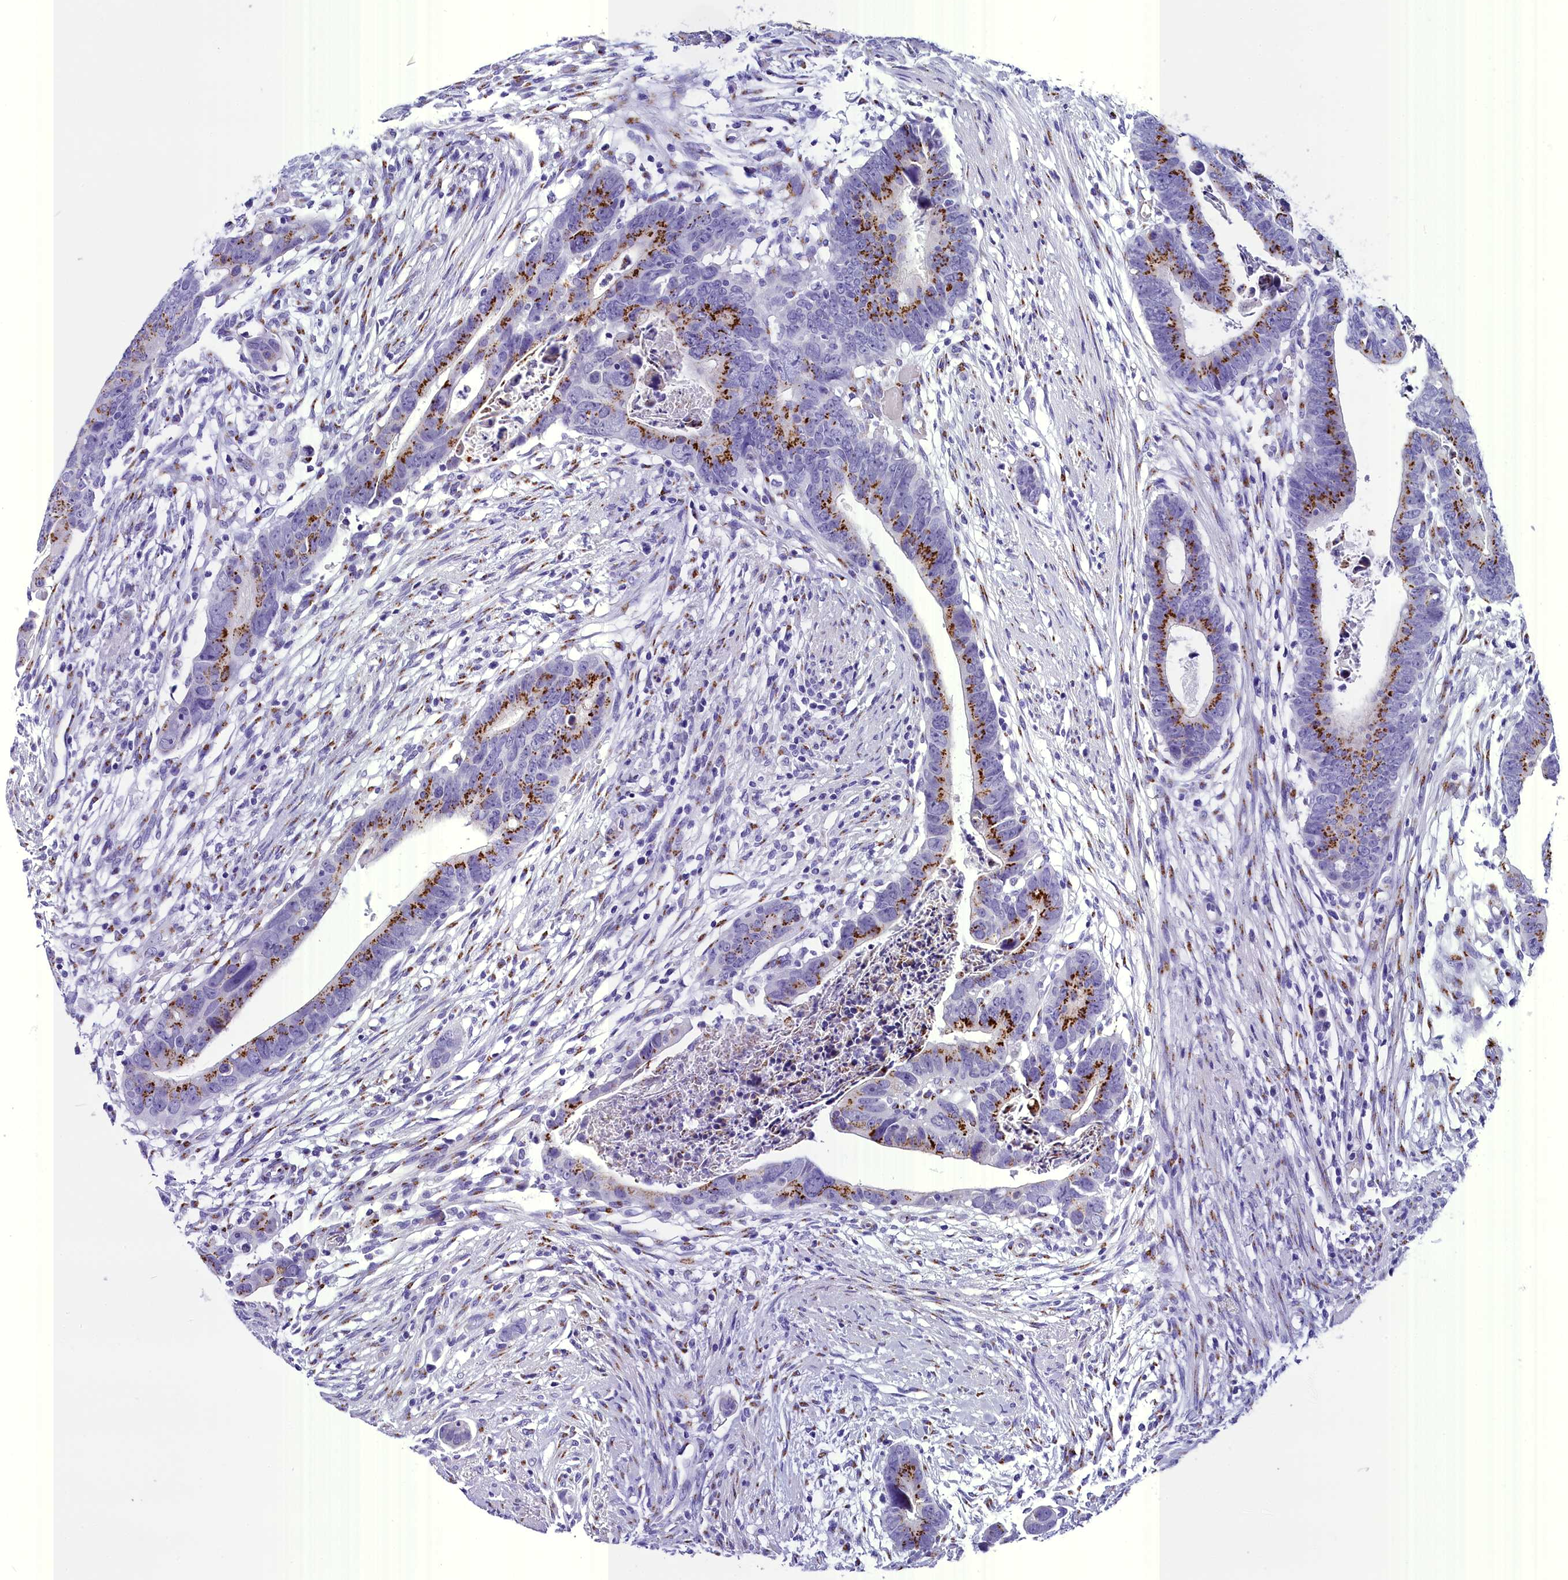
{"staining": {"intensity": "strong", "quantity": ">75%", "location": "cytoplasmic/membranous"}, "tissue": "colorectal cancer", "cell_type": "Tumor cells", "image_type": "cancer", "snomed": [{"axis": "morphology", "description": "Adenocarcinoma, NOS"}, {"axis": "topography", "description": "Rectum"}], "caption": "This is an image of immunohistochemistry staining of colorectal cancer, which shows strong expression in the cytoplasmic/membranous of tumor cells.", "gene": "AP3B2", "patient": {"sex": "female", "age": 65}}